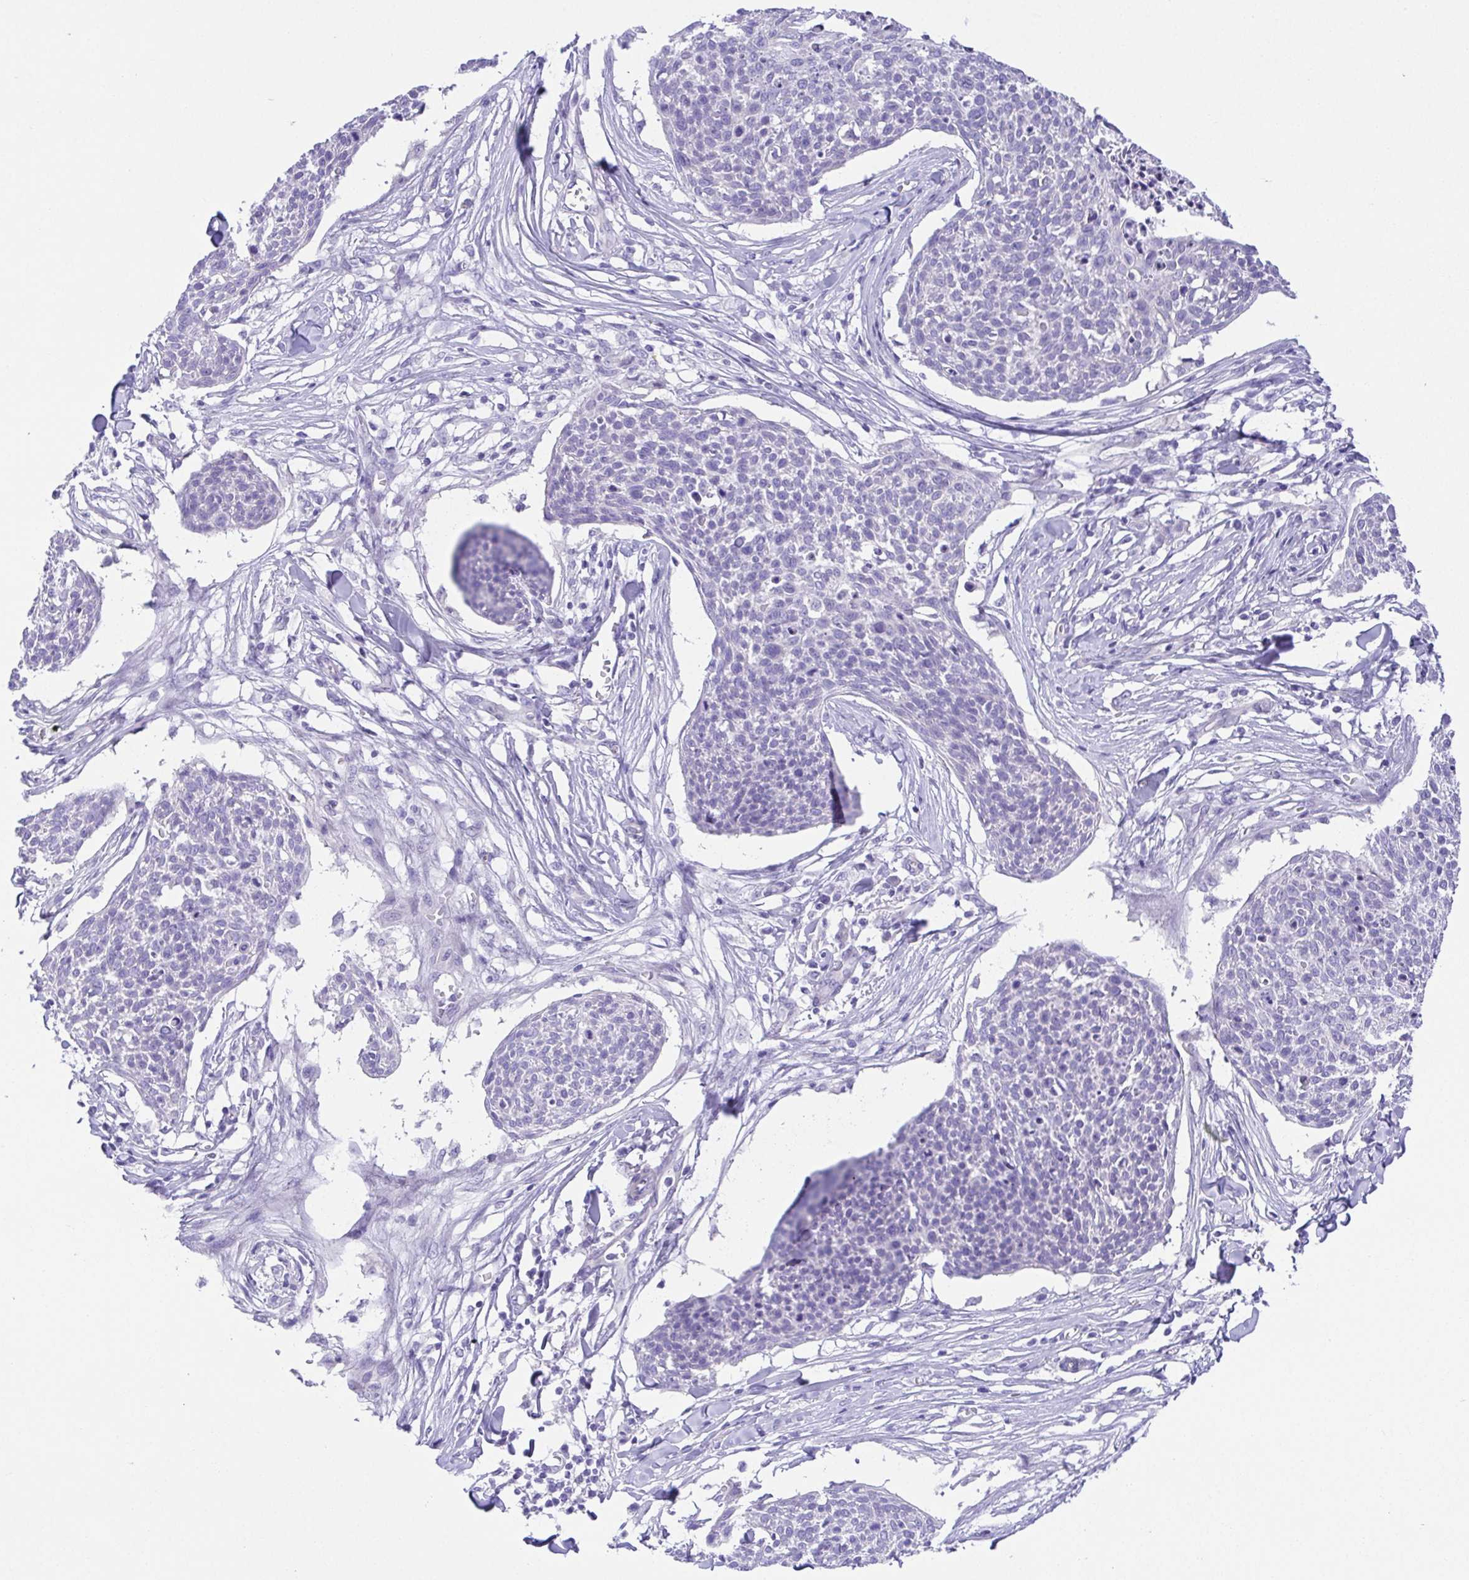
{"staining": {"intensity": "negative", "quantity": "none", "location": "none"}, "tissue": "skin cancer", "cell_type": "Tumor cells", "image_type": "cancer", "snomed": [{"axis": "morphology", "description": "Squamous cell carcinoma, NOS"}, {"axis": "topography", "description": "Skin"}, {"axis": "topography", "description": "Vulva"}], "caption": "A micrograph of human skin cancer (squamous cell carcinoma) is negative for staining in tumor cells.", "gene": "LUZP4", "patient": {"sex": "female", "age": 75}}